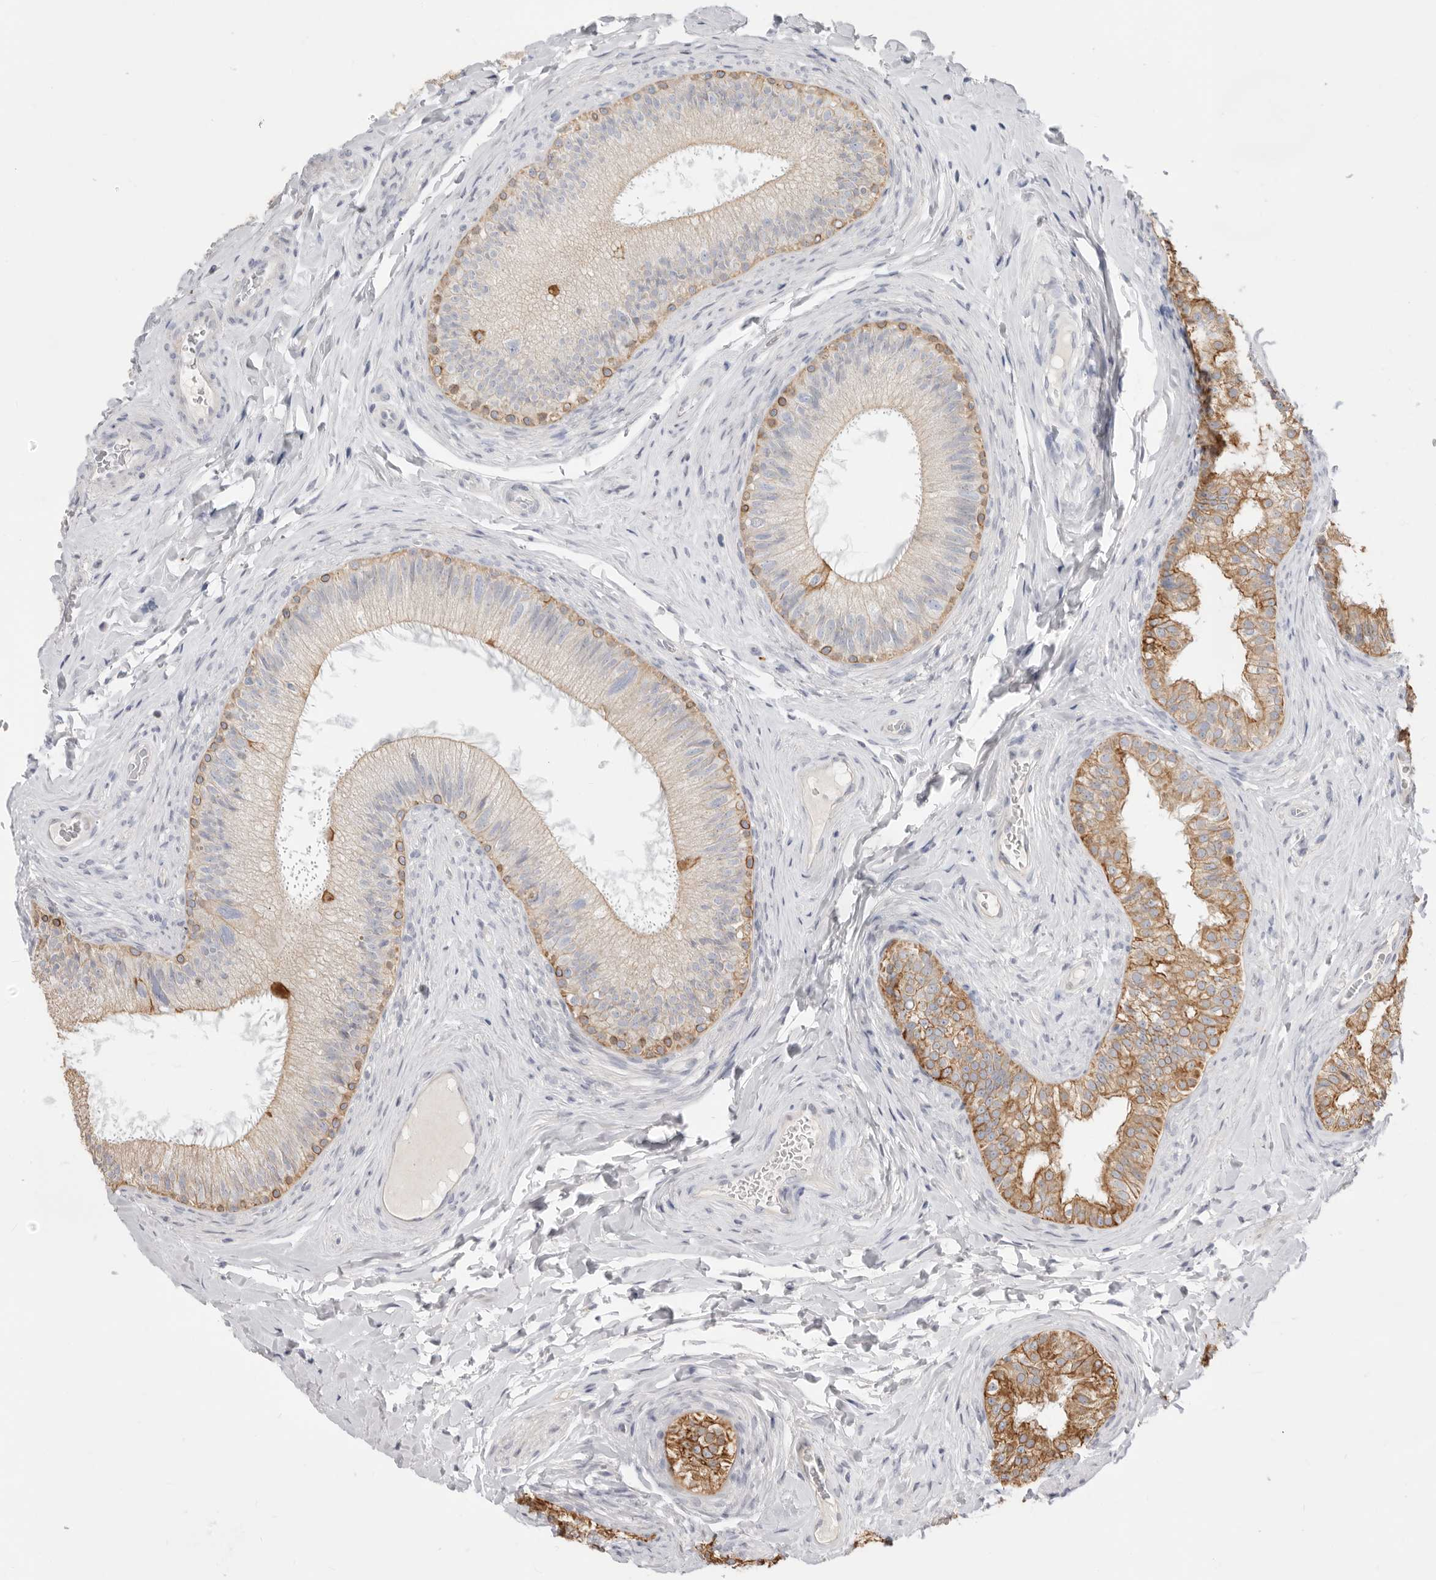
{"staining": {"intensity": "moderate", "quantity": "25%-75%", "location": "cytoplasmic/membranous"}, "tissue": "epididymis", "cell_type": "Glandular cells", "image_type": "normal", "snomed": [{"axis": "morphology", "description": "Normal tissue, NOS"}, {"axis": "topography", "description": "Epididymis"}], "caption": "A brown stain labels moderate cytoplasmic/membranous expression of a protein in glandular cells of benign epididymis. (Brightfield microscopy of DAB IHC at high magnification).", "gene": "USH1C", "patient": {"sex": "male", "age": 49}}